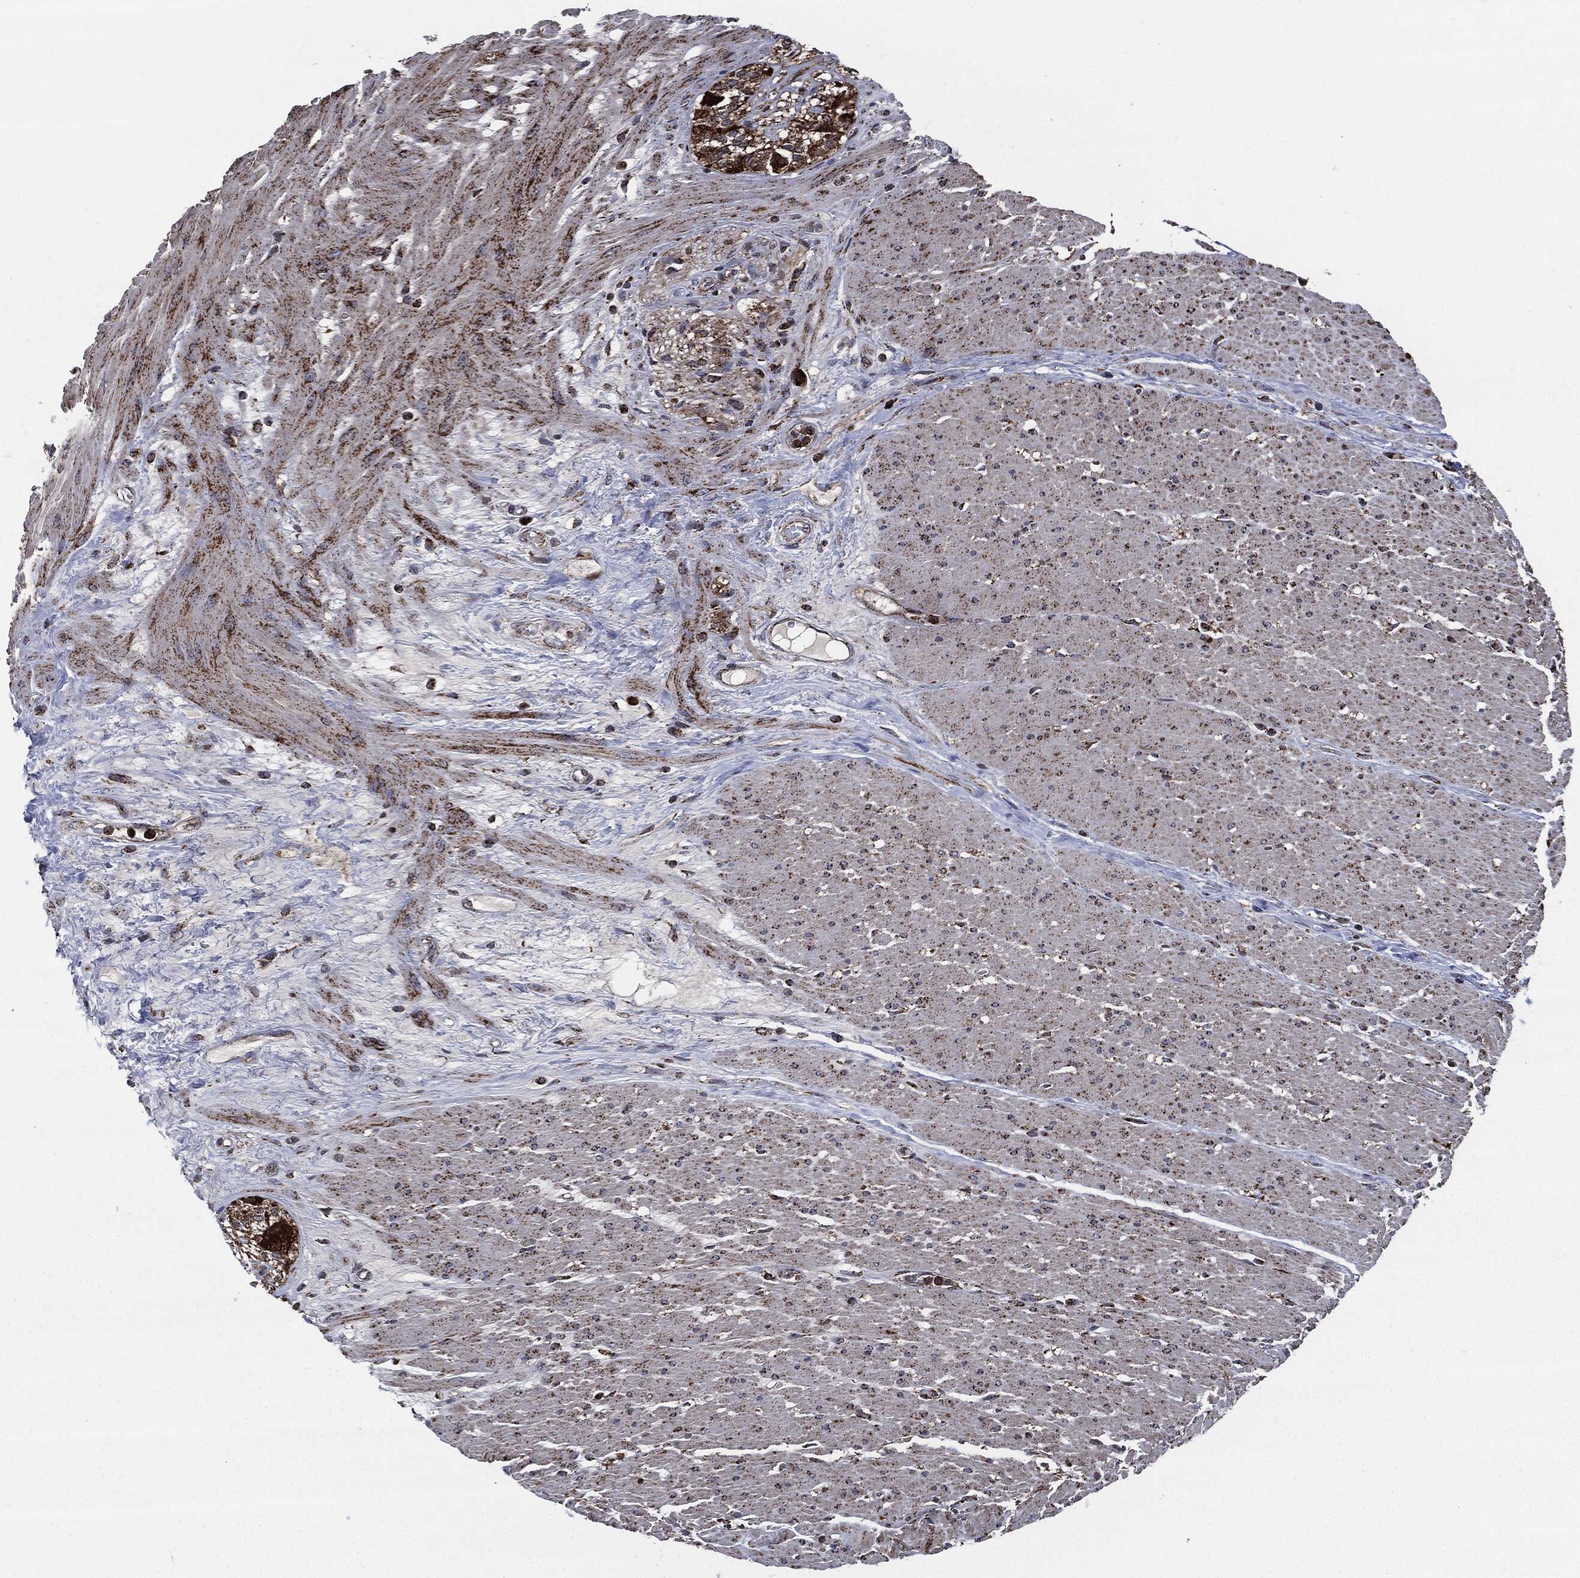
{"staining": {"intensity": "strong", "quantity": "25%-75%", "location": "cytoplasmic/membranous"}, "tissue": "smooth muscle", "cell_type": "Smooth muscle cells", "image_type": "normal", "snomed": [{"axis": "morphology", "description": "Normal tissue, NOS"}, {"axis": "topography", "description": "Soft tissue"}, {"axis": "topography", "description": "Smooth muscle"}], "caption": "A micrograph of smooth muscle stained for a protein exhibits strong cytoplasmic/membranous brown staining in smooth muscle cells. (Stains: DAB in brown, nuclei in blue, Microscopy: brightfield microscopy at high magnification).", "gene": "FH", "patient": {"sex": "male", "age": 72}}